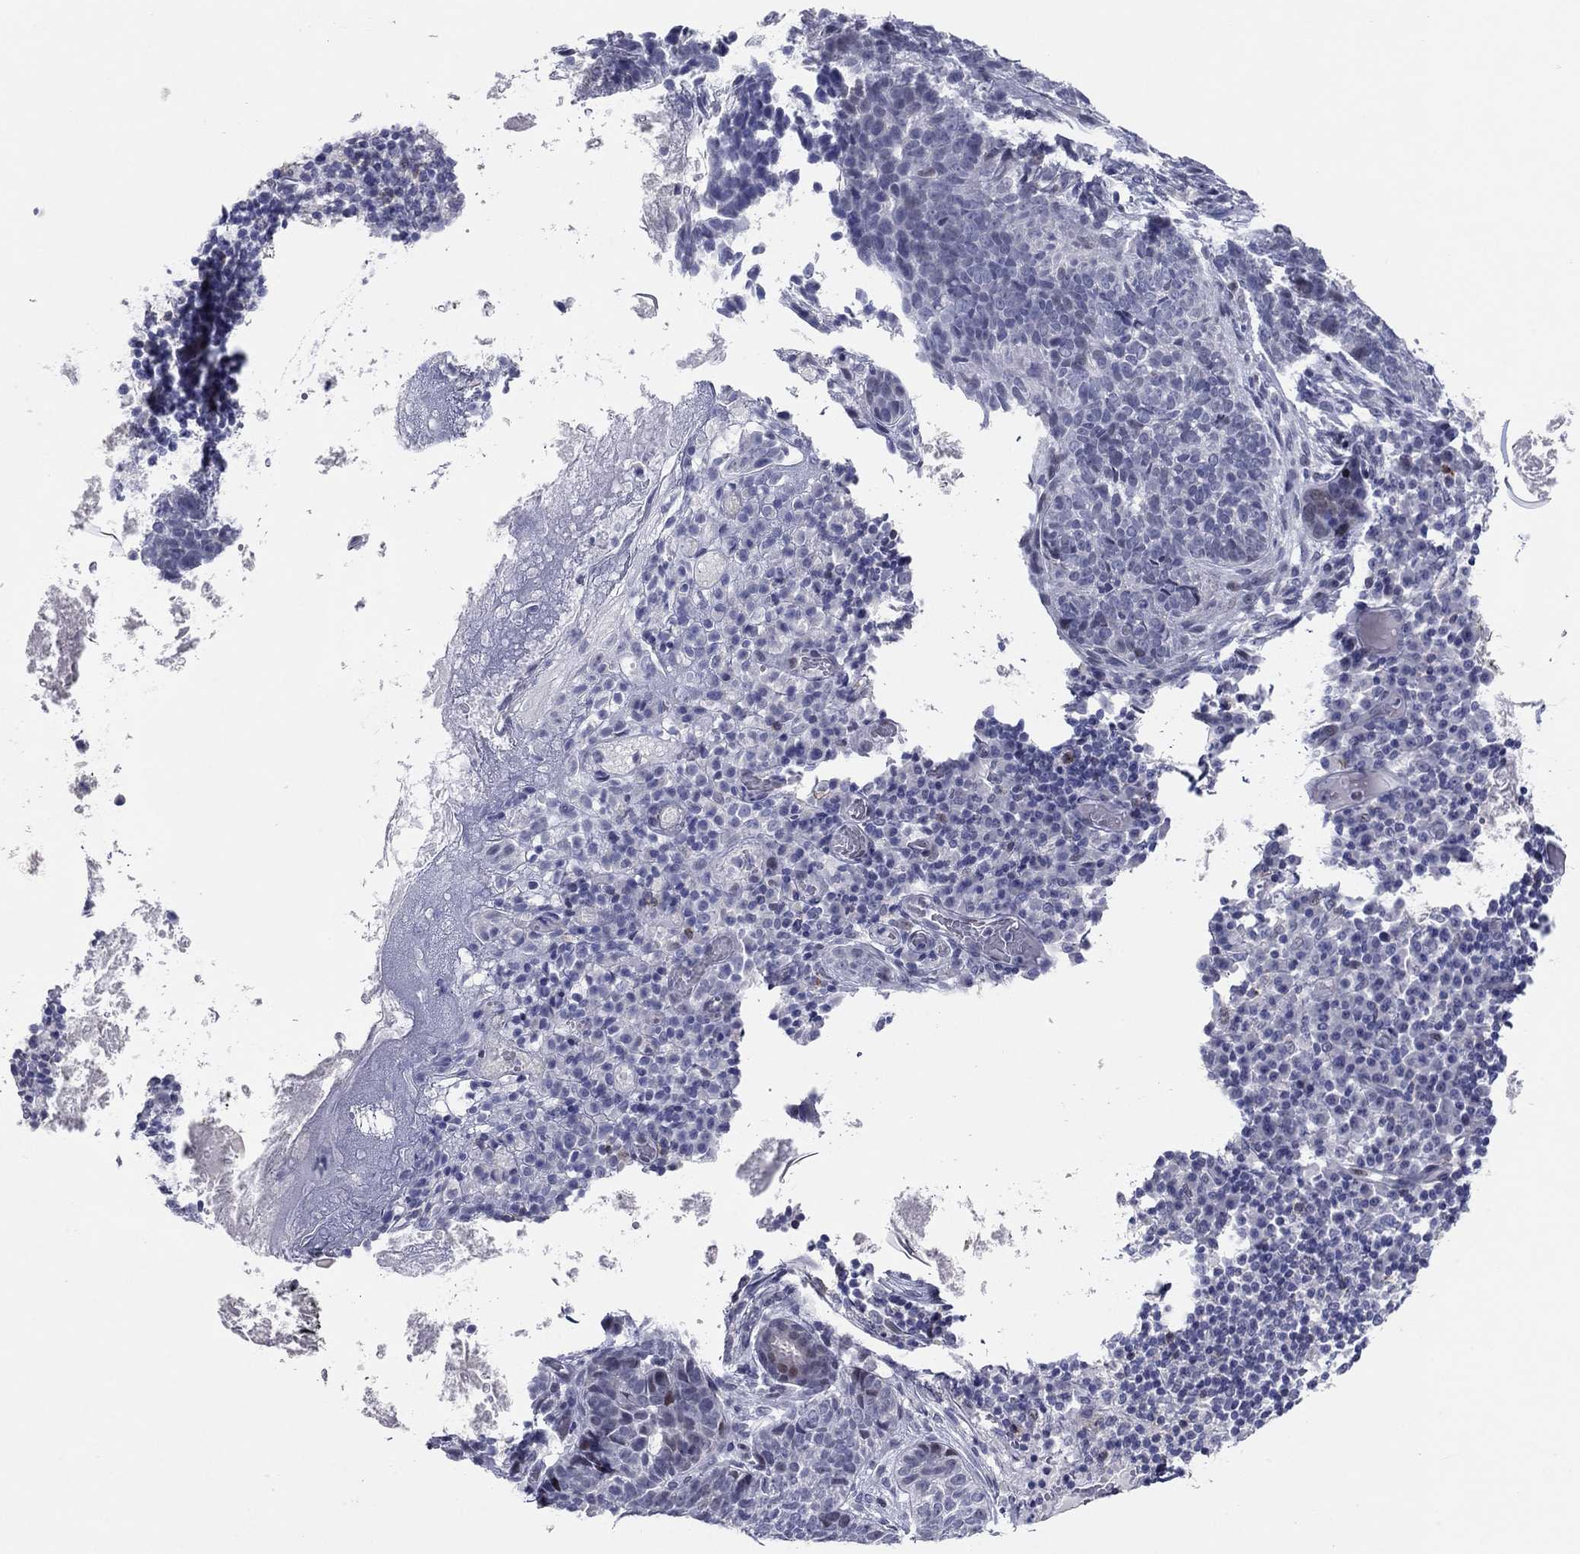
{"staining": {"intensity": "negative", "quantity": "none", "location": "none"}, "tissue": "skin cancer", "cell_type": "Tumor cells", "image_type": "cancer", "snomed": [{"axis": "morphology", "description": "Basal cell carcinoma"}, {"axis": "topography", "description": "Skin"}], "caption": "Protein analysis of basal cell carcinoma (skin) shows no significant expression in tumor cells.", "gene": "ITGAE", "patient": {"sex": "female", "age": 69}}